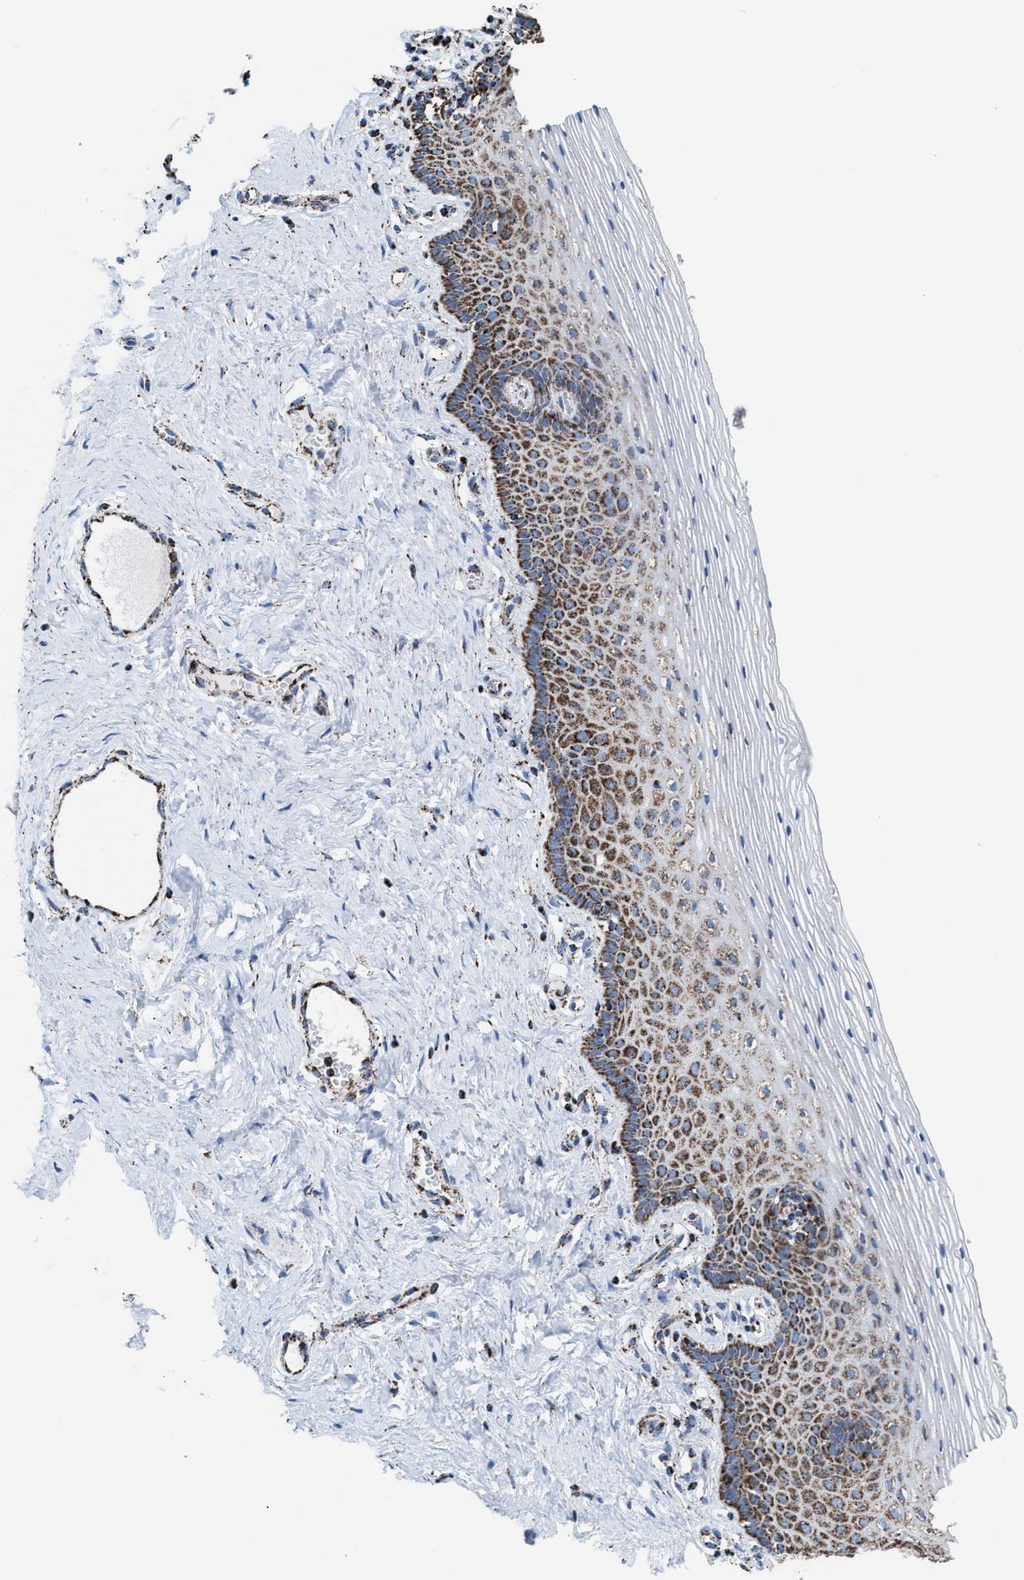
{"staining": {"intensity": "moderate", "quantity": "25%-75%", "location": "cytoplasmic/membranous"}, "tissue": "vagina", "cell_type": "Squamous epithelial cells", "image_type": "normal", "snomed": [{"axis": "morphology", "description": "Normal tissue, NOS"}, {"axis": "topography", "description": "Vagina"}], "caption": "Vagina stained with a brown dye shows moderate cytoplasmic/membranous positive positivity in approximately 25%-75% of squamous epithelial cells.", "gene": "ECHS1", "patient": {"sex": "female", "age": 32}}